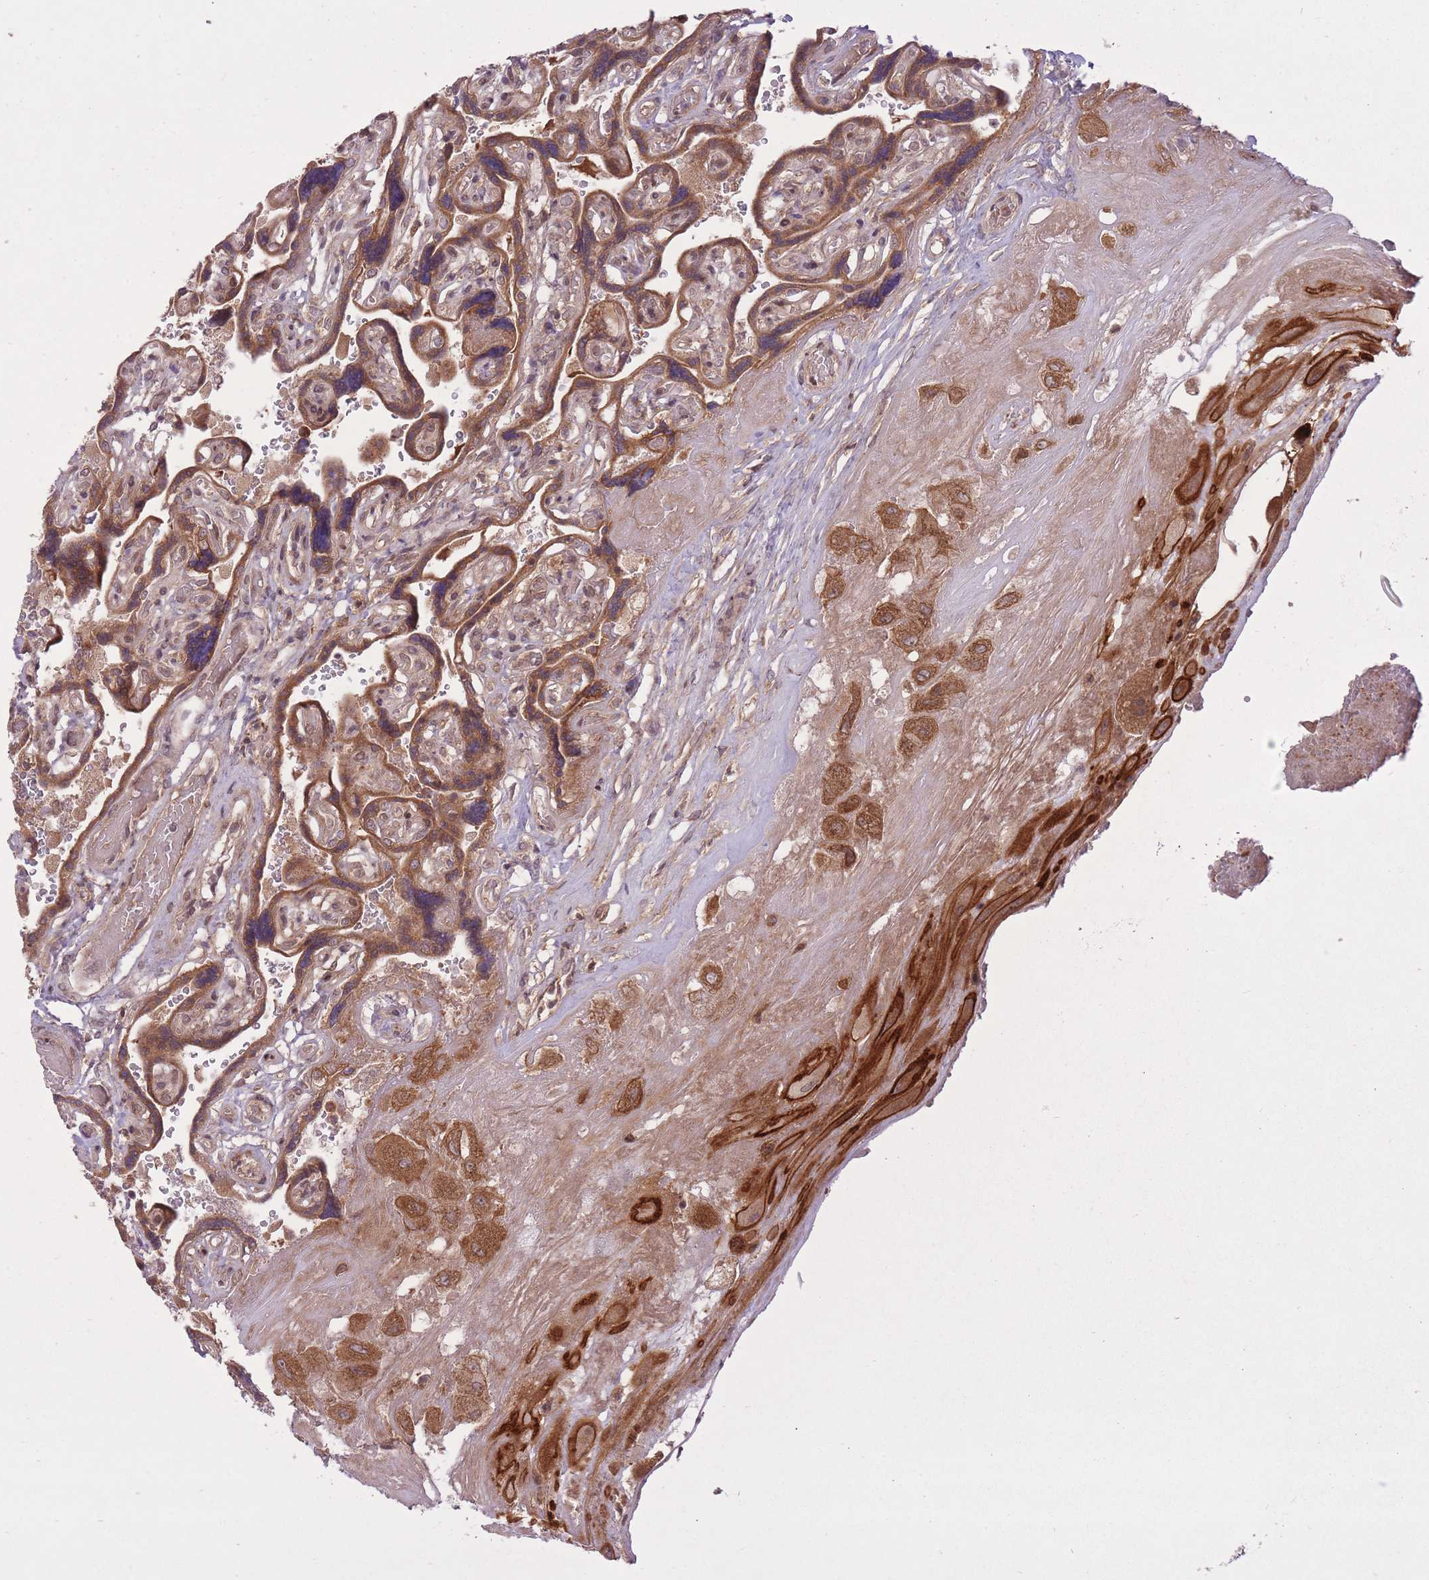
{"staining": {"intensity": "strong", "quantity": ">75%", "location": "cytoplasmic/membranous"}, "tissue": "placenta", "cell_type": "Decidual cells", "image_type": "normal", "snomed": [{"axis": "morphology", "description": "Normal tissue, NOS"}, {"axis": "topography", "description": "Placenta"}], "caption": "An image showing strong cytoplasmic/membranous expression in about >75% of decidual cells in normal placenta, as visualized by brown immunohistochemical staining.", "gene": "ZNF391", "patient": {"sex": "female", "age": 32}}